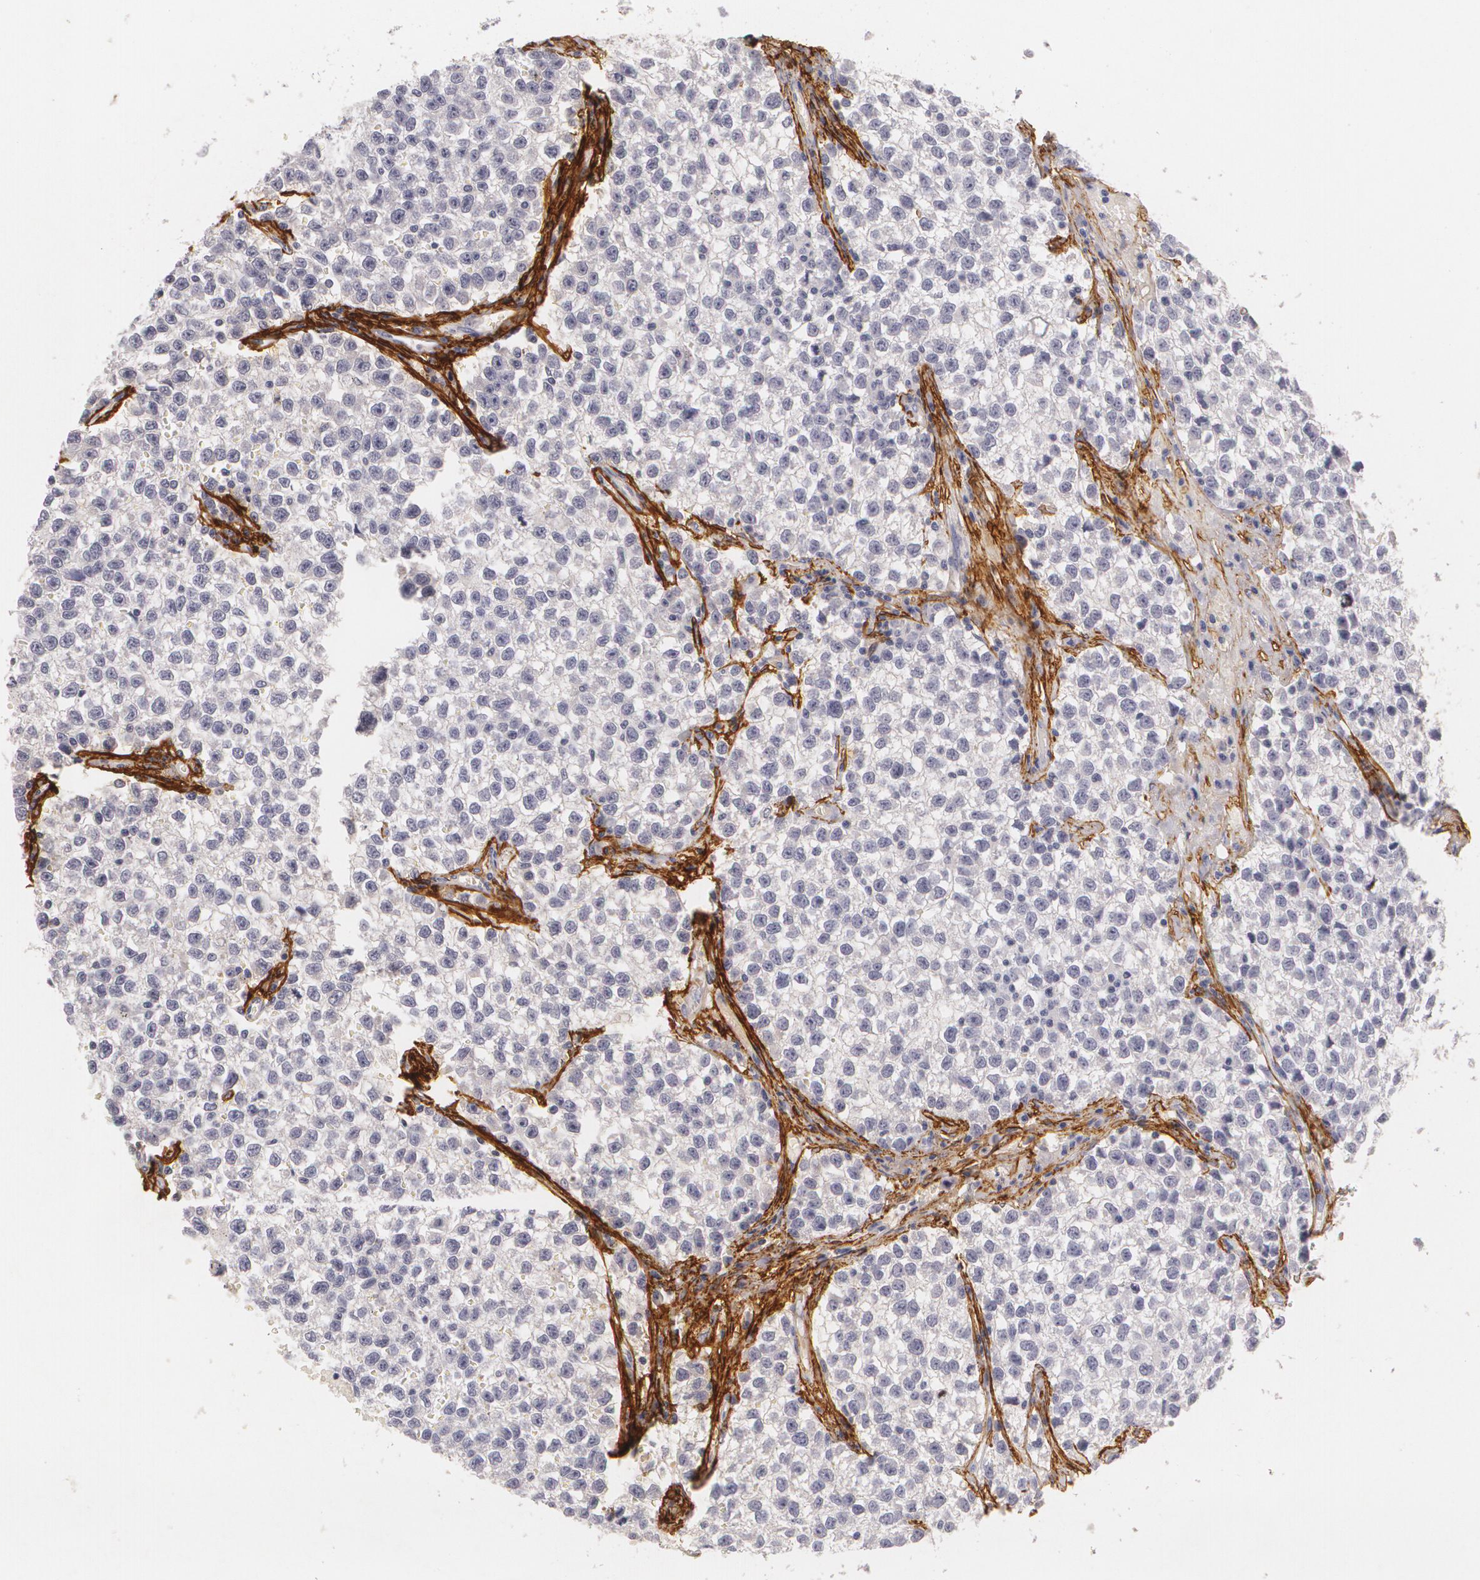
{"staining": {"intensity": "negative", "quantity": "none", "location": "none"}, "tissue": "testis cancer", "cell_type": "Tumor cells", "image_type": "cancer", "snomed": [{"axis": "morphology", "description": "Seminoma, NOS"}, {"axis": "topography", "description": "Testis"}], "caption": "Protein analysis of testis cancer (seminoma) displays no significant staining in tumor cells. (Brightfield microscopy of DAB (3,3'-diaminobenzidine) immunohistochemistry at high magnification).", "gene": "NGFR", "patient": {"sex": "male", "age": 35}}